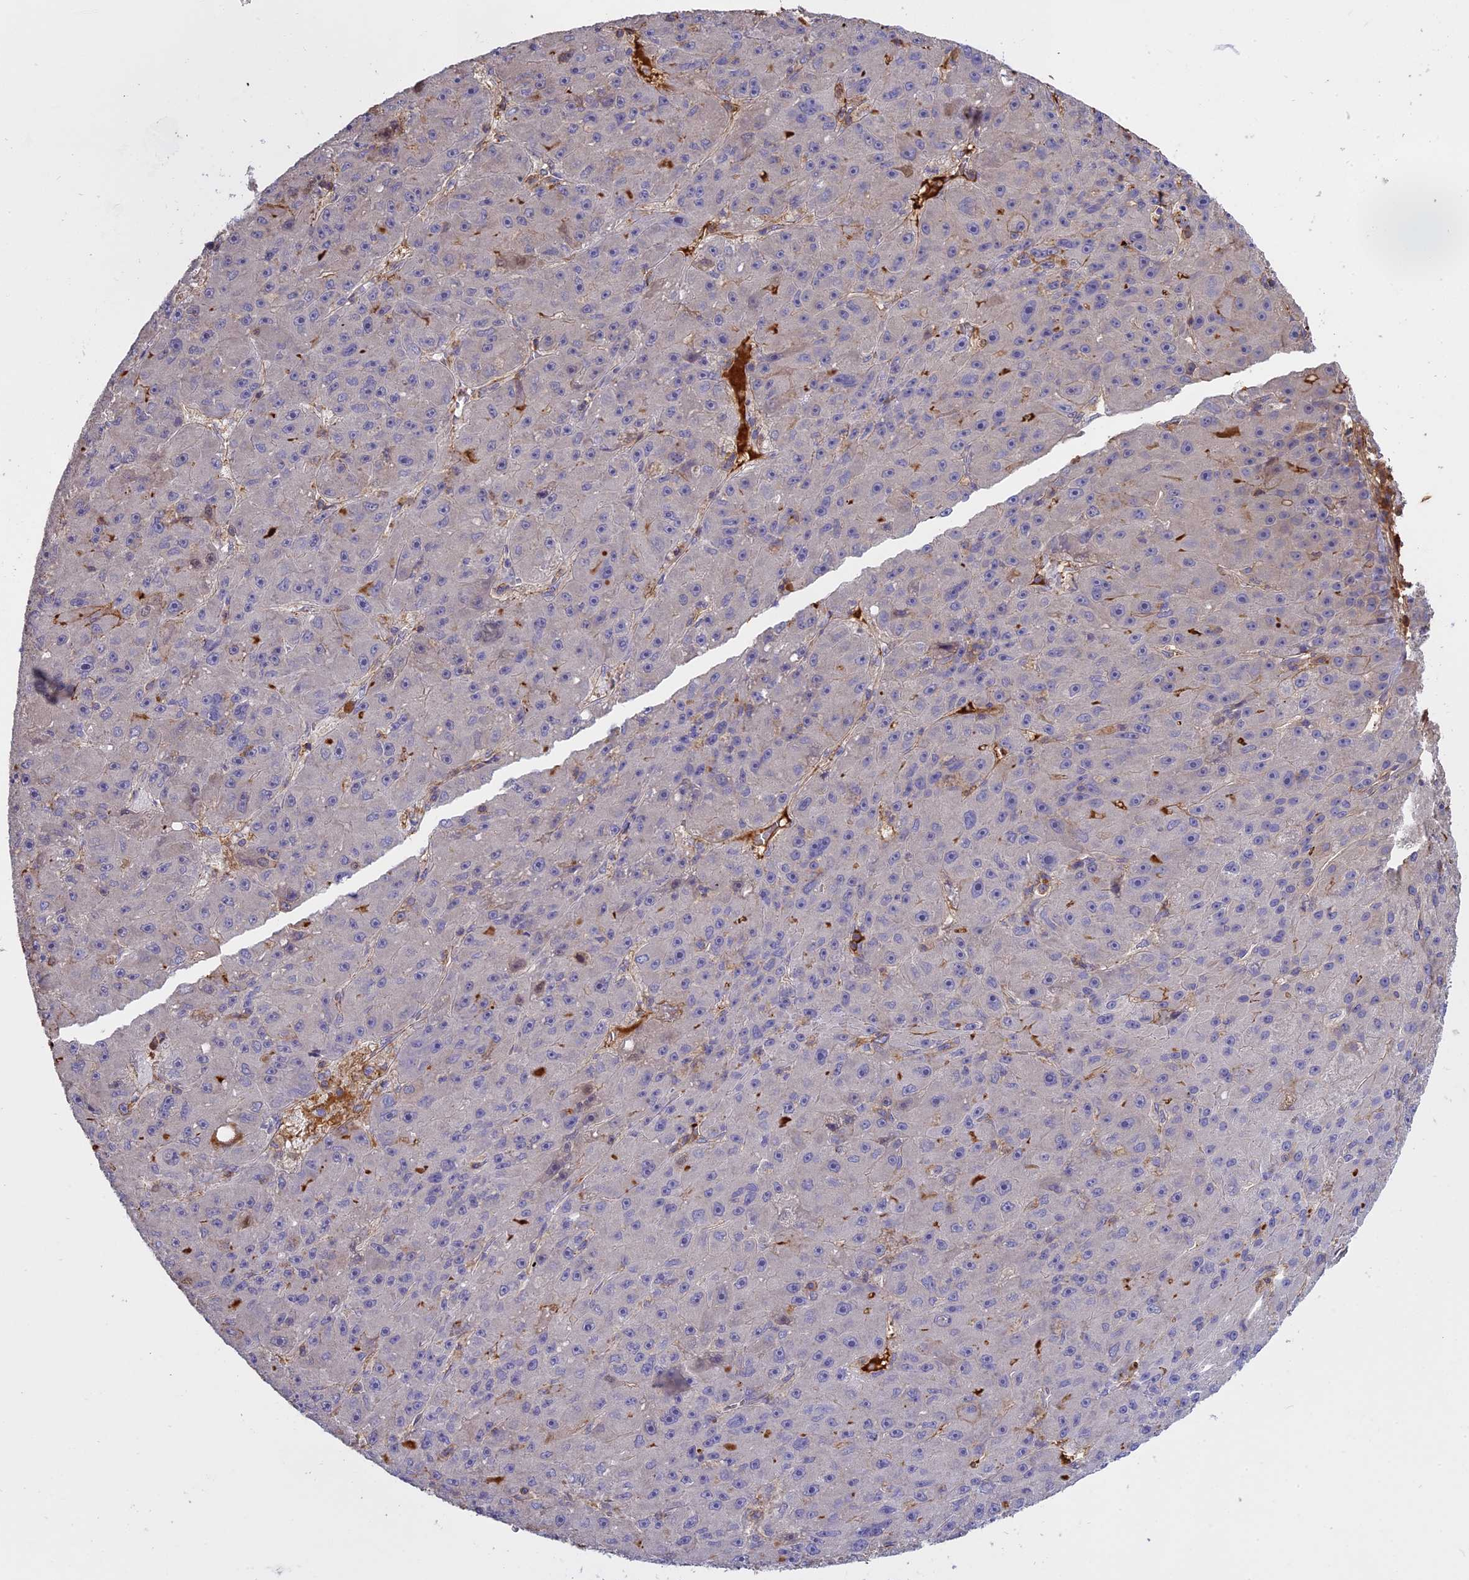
{"staining": {"intensity": "negative", "quantity": "none", "location": "none"}, "tissue": "liver cancer", "cell_type": "Tumor cells", "image_type": "cancer", "snomed": [{"axis": "morphology", "description": "Carcinoma, Hepatocellular, NOS"}, {"axis": "topography", "description": "Liver"}], "caption": "The image demonstrates no staining of tumor cells in hepatocellular carcinoma (liver).", "gene": "CFAP119", "patient": {"sex": "male", "age": 67}}